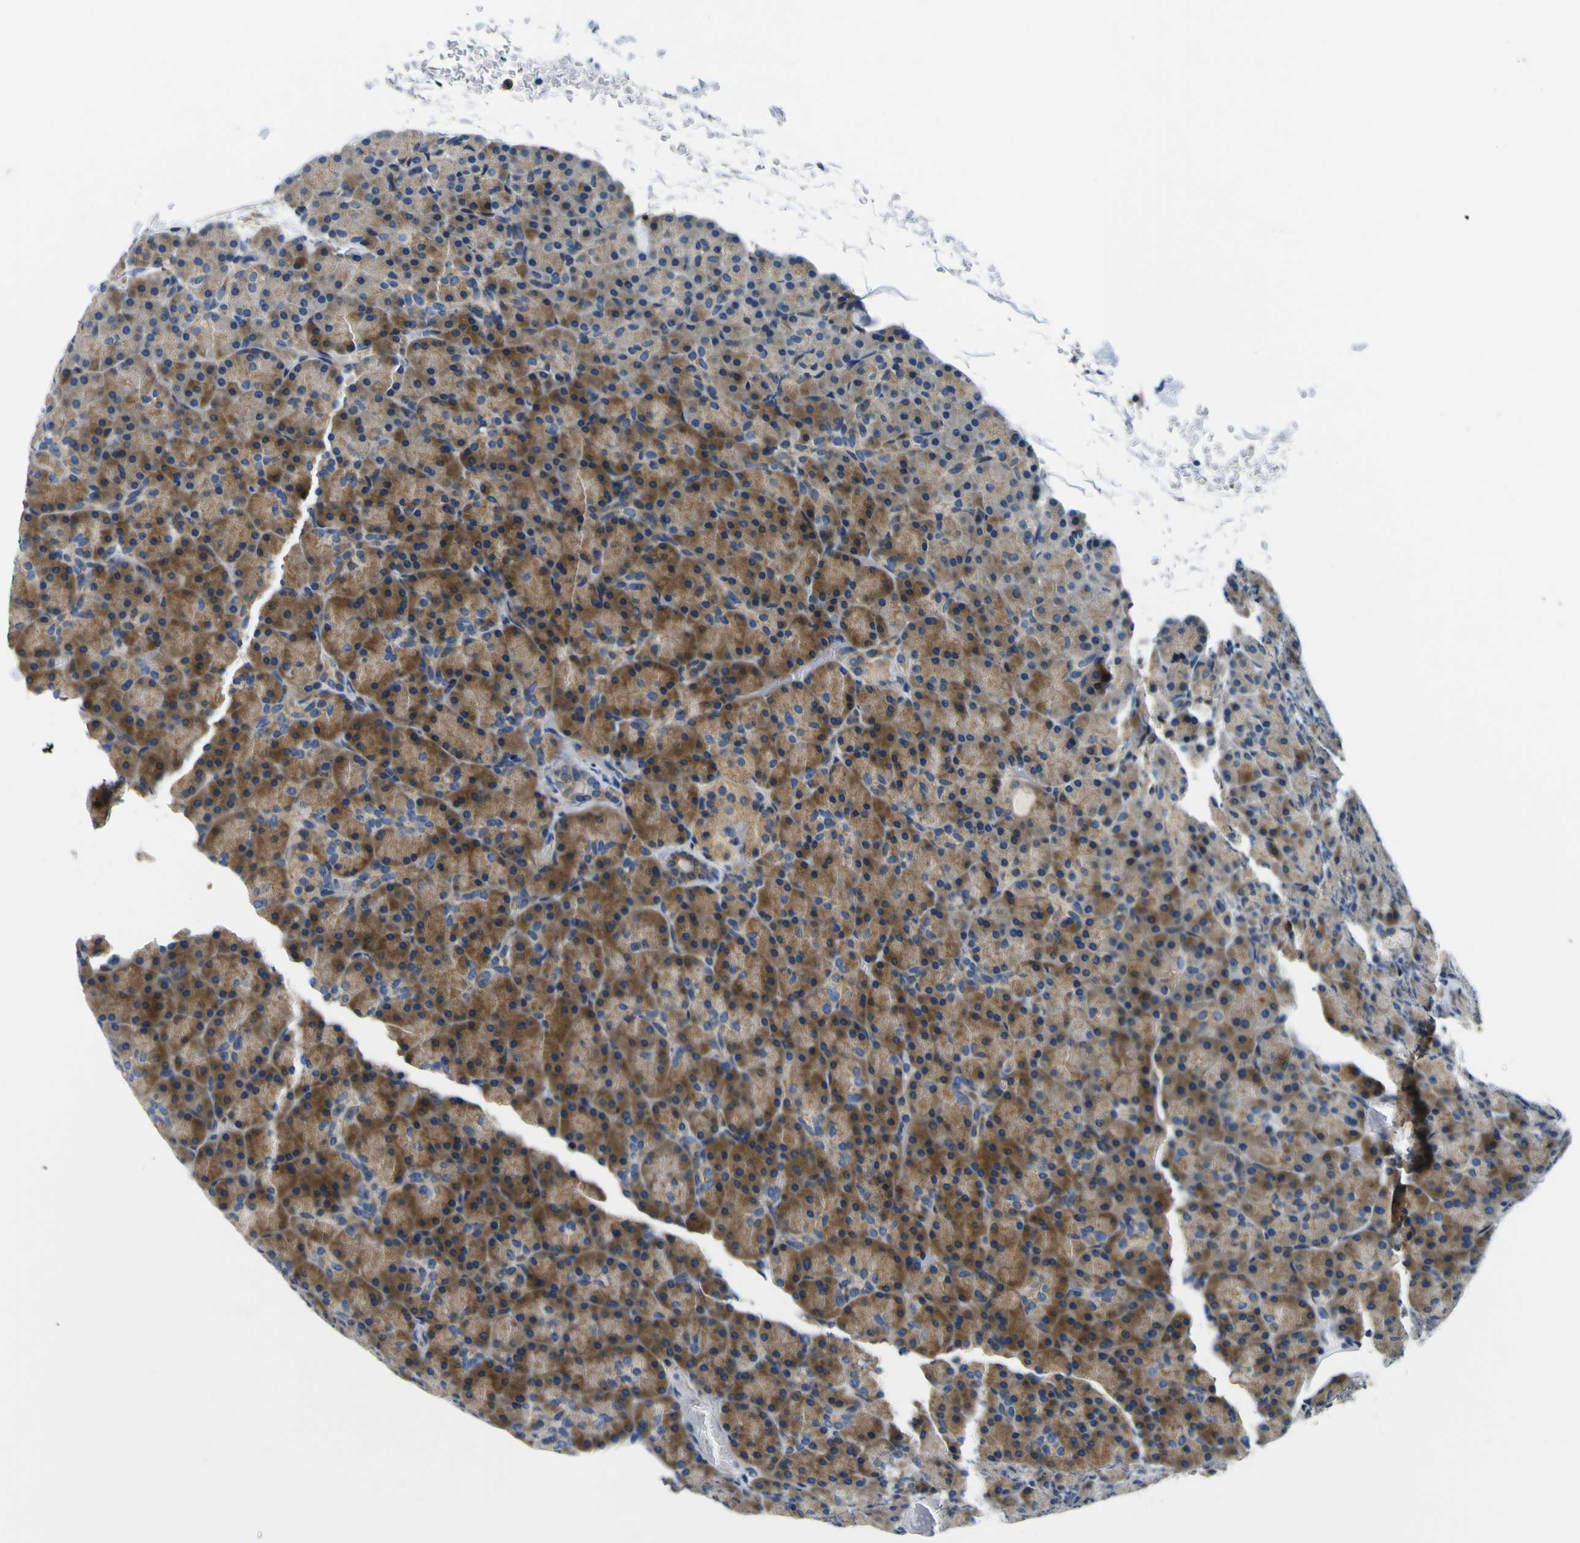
{"staining": {"intensity": "strong", "quantity": "25%-75%", "location": "cytoplasmic/membranous"}, "tissue": "pancreas", "cell_type": "Exocrine glandular cells", "image_type": "normal", "snomed": [{"axis": "morphology", "description": "Normal tissue, NOS"}, {"axis": "topography", "description": "Pancreas"}], "caption": "About 25%-75% of exocrine glandular cells in normal pancreas display strong cytoplasmic/membranous protein staining as visualized by brown immunohistochemical staining.", "gene": "CLSTN1", "patient": {"sex": "female", "age": 43}}